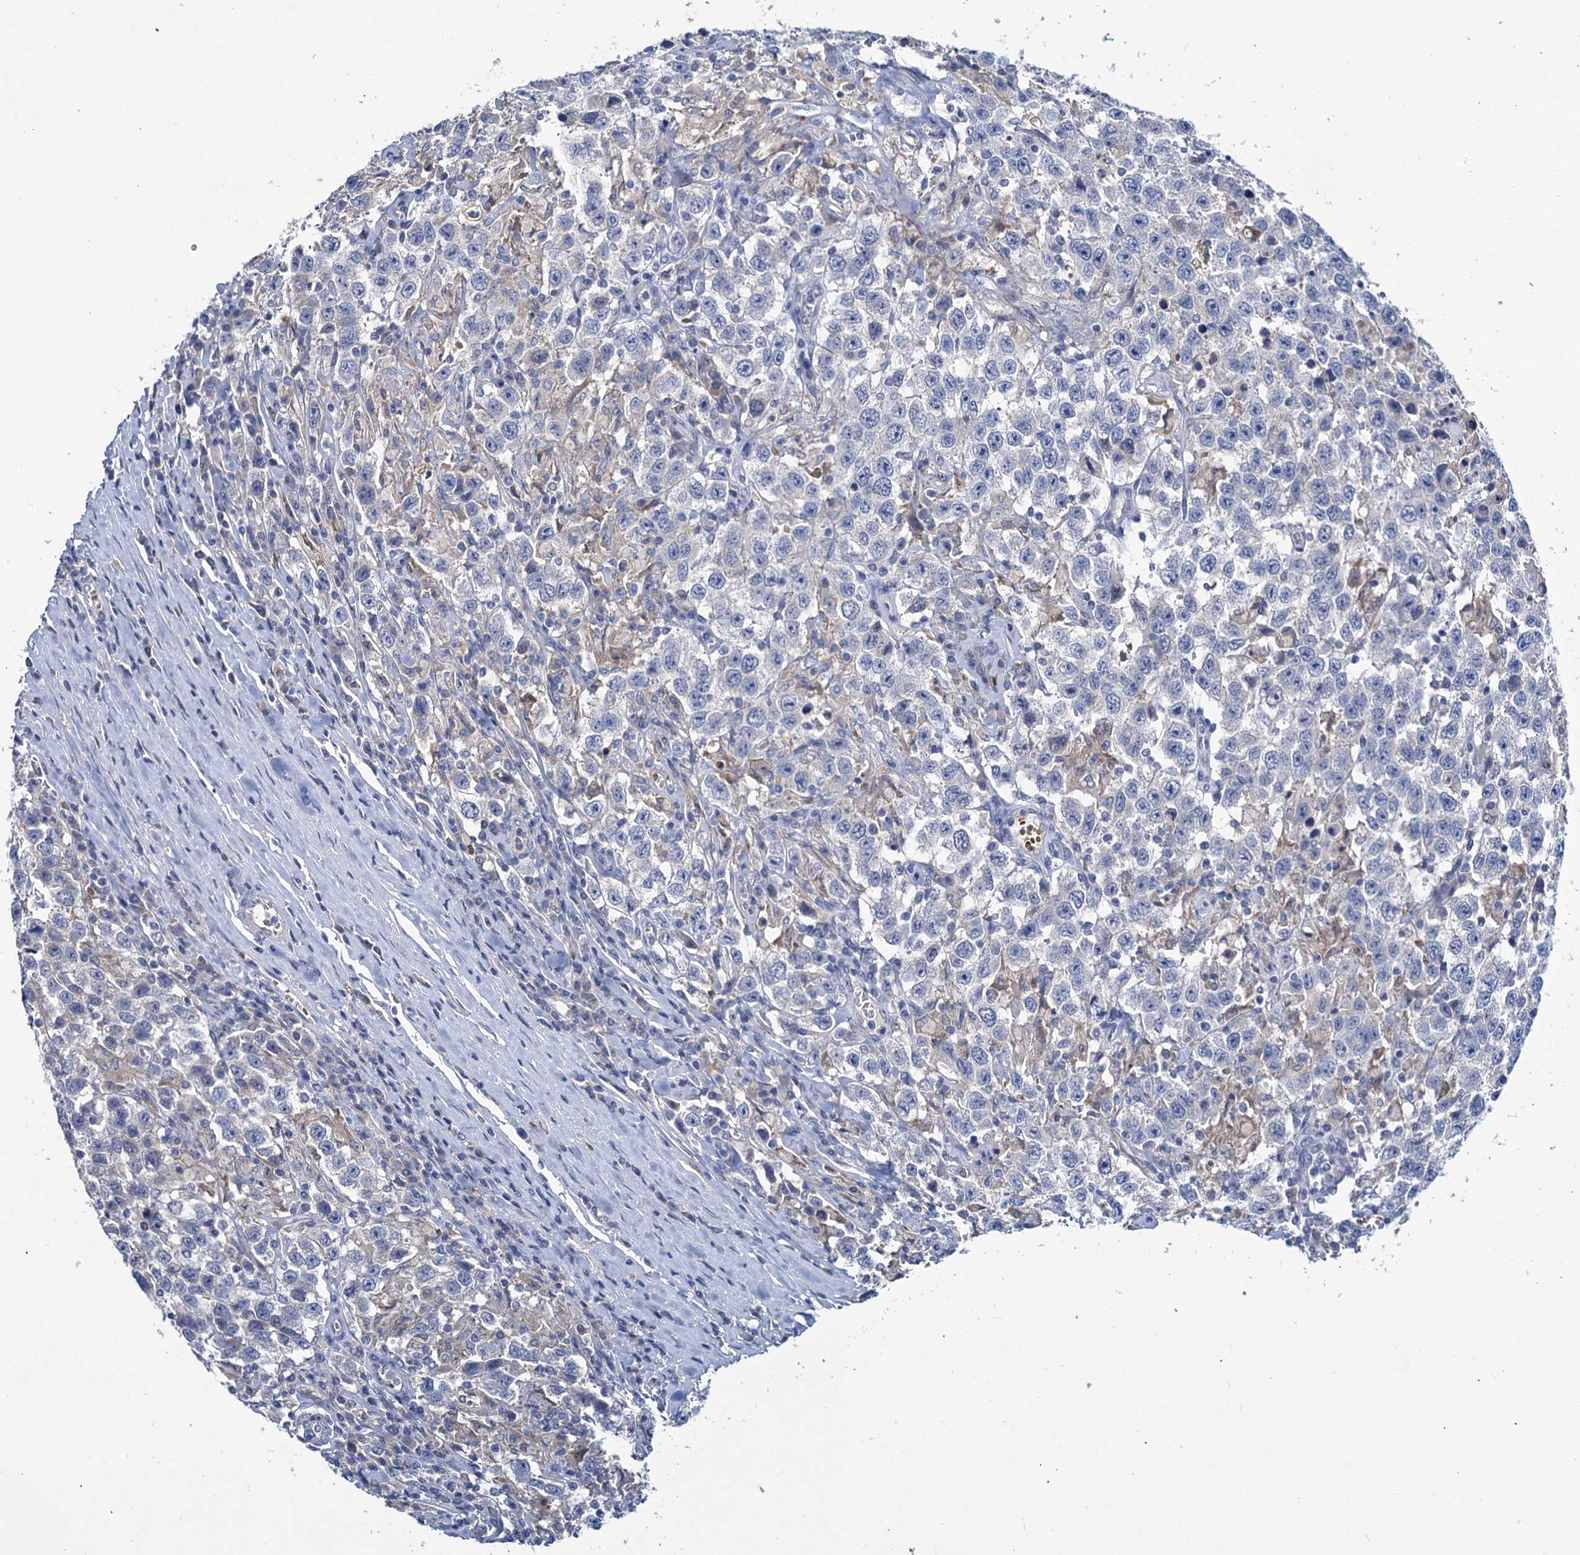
{"staining": {"intensity": "negative", "quantity": "none", "location": "none"}, "tissue": "testis cancer", "cell_type": "Tumor cells", "image_type": "cancer", "snomed": [{"axis": "morphology", "description": "Seminoma, NOS"}, {"axis": "topography", "description": "Testis"}], "caption": "Tumor cells are negative for protein expression in human testis cancer (seminoma).", "gene": "RTKN2", "patient": {"sex": "male", "age": 41}}